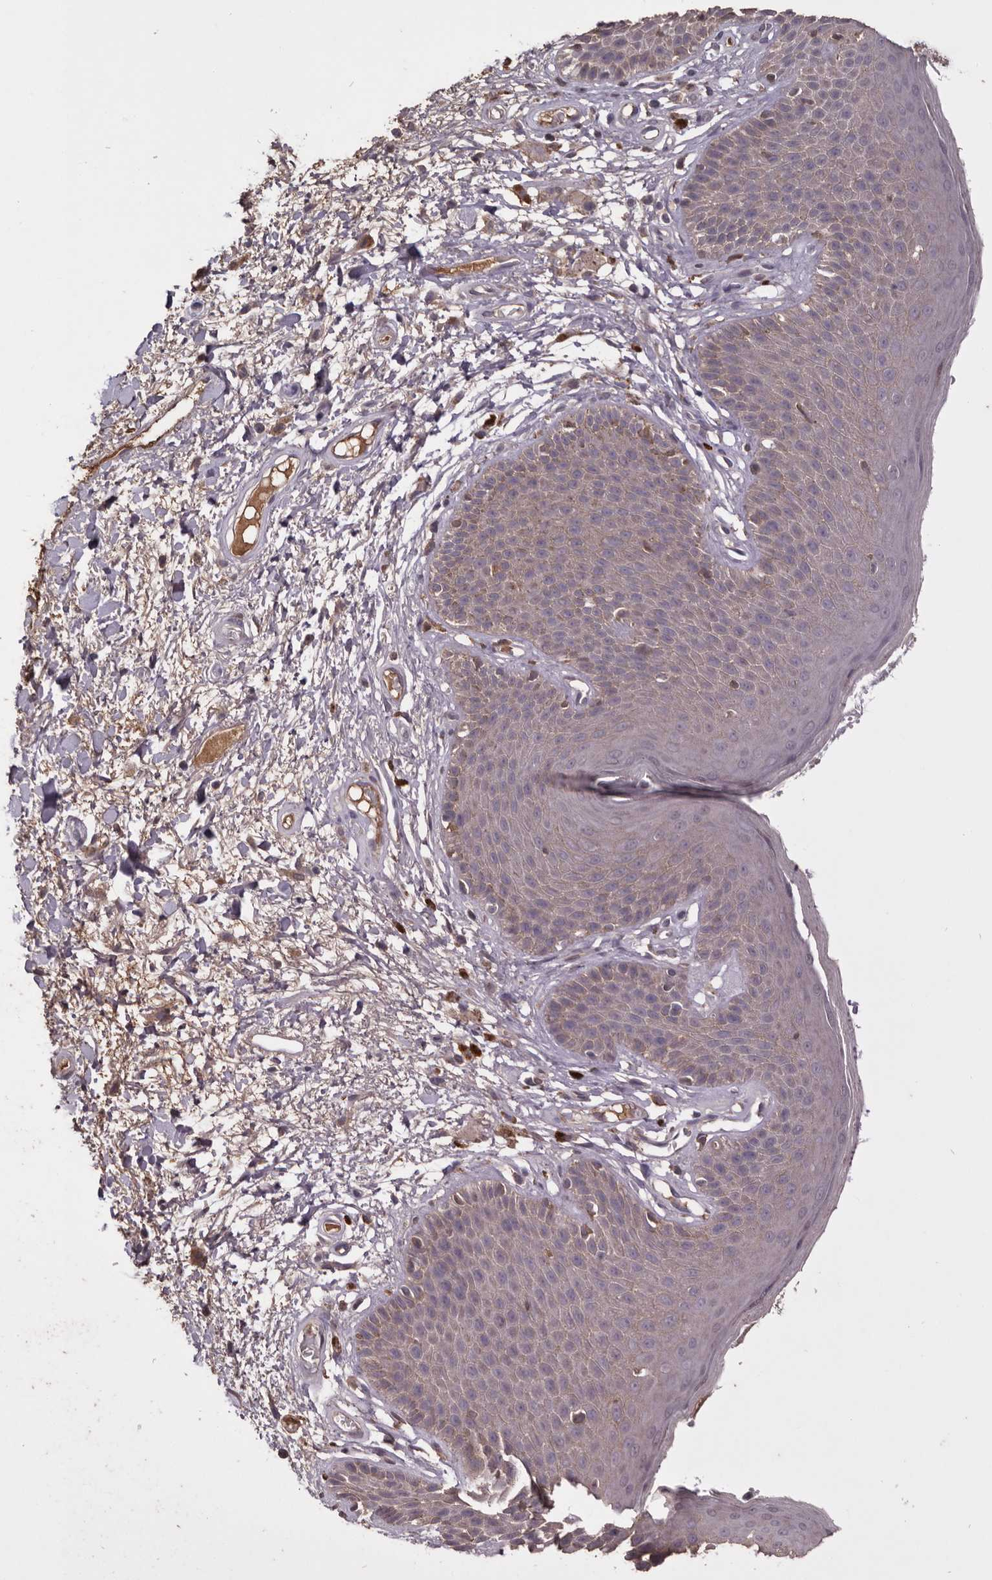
{"staining": {"intensity": "weak", "quantity": "25%-75%", "location": "cytoplasmic/membranous"}, "tissue": "skin", "cell_type": "Epidermal cells", "image_type": "normal", "snomed": [{"axis": "morphology", "description": "Normal tissue, NOS"}, {"axis": "topography", "description": "Anal"}], "caption": "Unremarkable skin displays weak cytoplasmic/membranous positivity in about 25%-75% of epidermal cells, visualized by immunohistochemistry. (DAB = brown stain, brightfield microscopy at high magnification).", "gene": "HCAR2", "patient": {"sex": "male", "age": 74}}